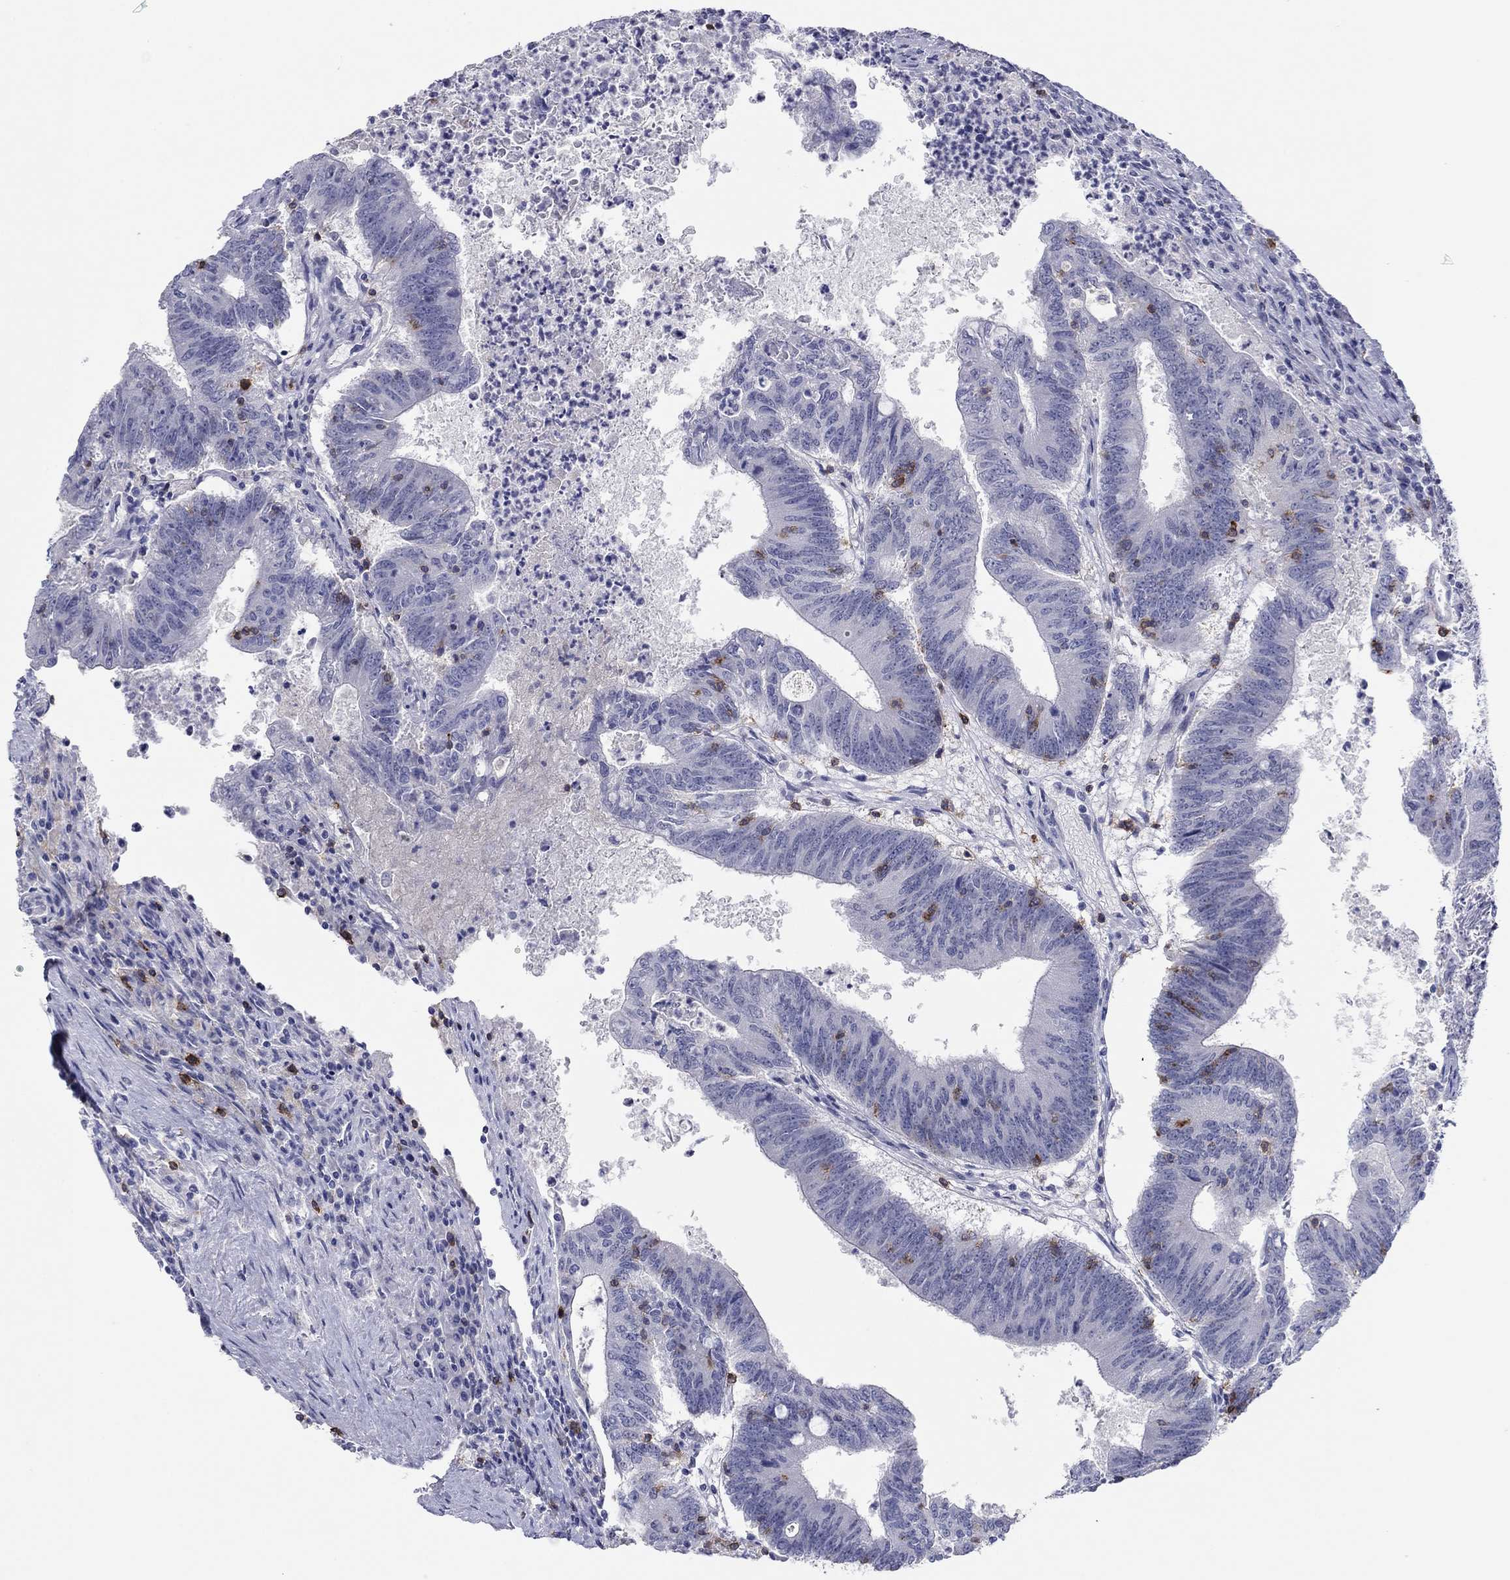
{"staining": {"intensity": "negative", "quantity": "none", "location": "none"}, "tissue": "colorectal cancer", "cell_type": "Tumor cells", "image_type": "cancer", "snomed": [{"axis": "morphology", "description": "Adenocarcinoma, NOS"}, {"axis": "topography", "description": "Colon"}], "caption": "This is an immunohistochemistry (IHC) image of human adenocarcinoma (colorectal). There is no expression in tumor cells.", "gene": "ITGAE", "patient": {"sex": "female", "age": 70}}